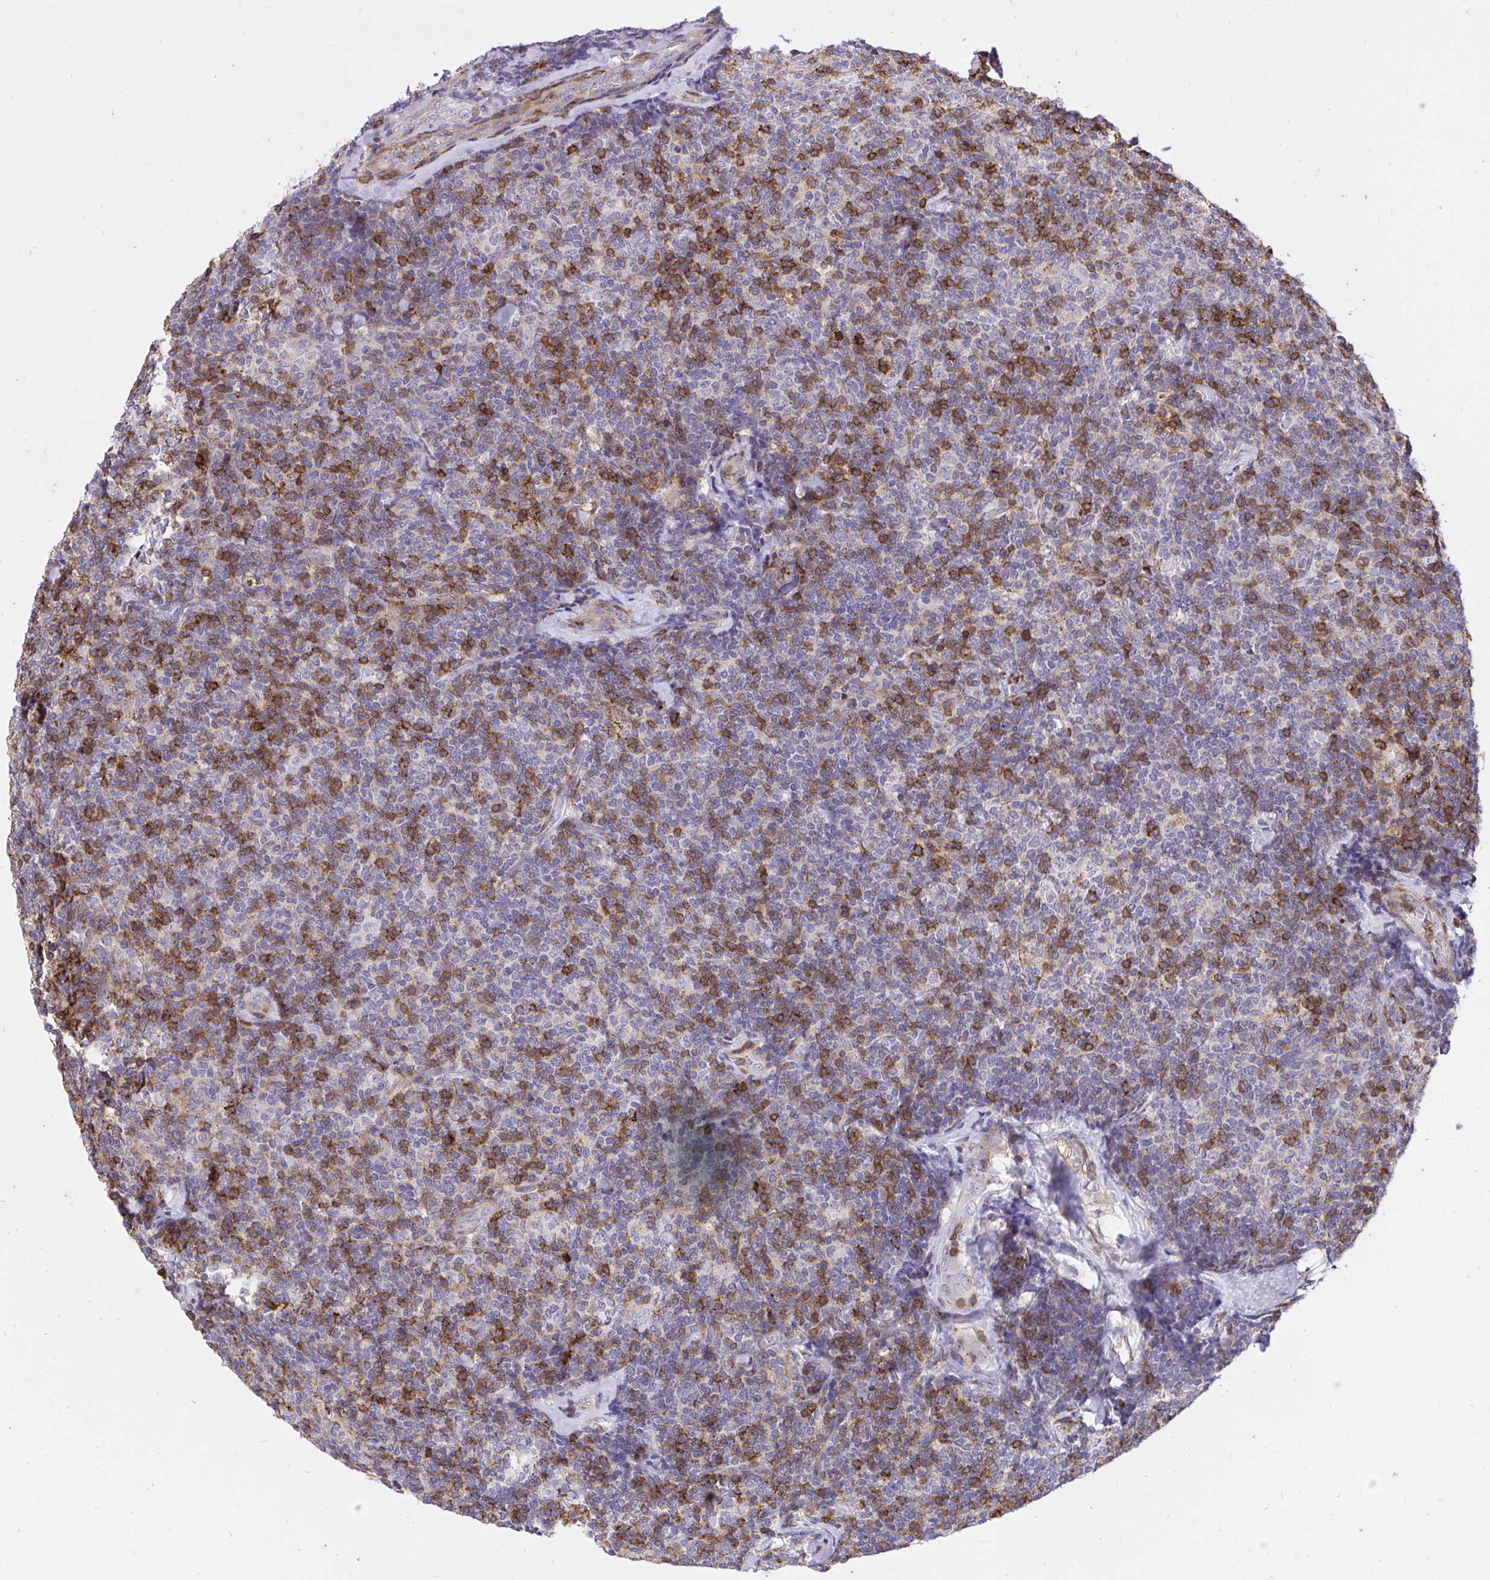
{"staining": {"intensity": "moderate", "quantity": "25%-75%", "location": "cytoplasmic/membranous"}, "tissue": "lymphoma", "cell_type": "Tumor cells", "image_type": "cancer", "snomed": [{"axis": "morphology", "description": "Malignant lymphoma, non-Hodgkin's type, Low grade"}, {"axis": "topography", "description": "Lymph node"}], "caption": "Immunohistochemical staining of human malignant lymphoma, non-Hodgkin's type (low-grade) displays moderate cytoplasmic/membranous protein positivity in approximately 25%-75% of tumor cells.", "gene": "ERI1", "patient": {"sex": "female", "age": 56}}